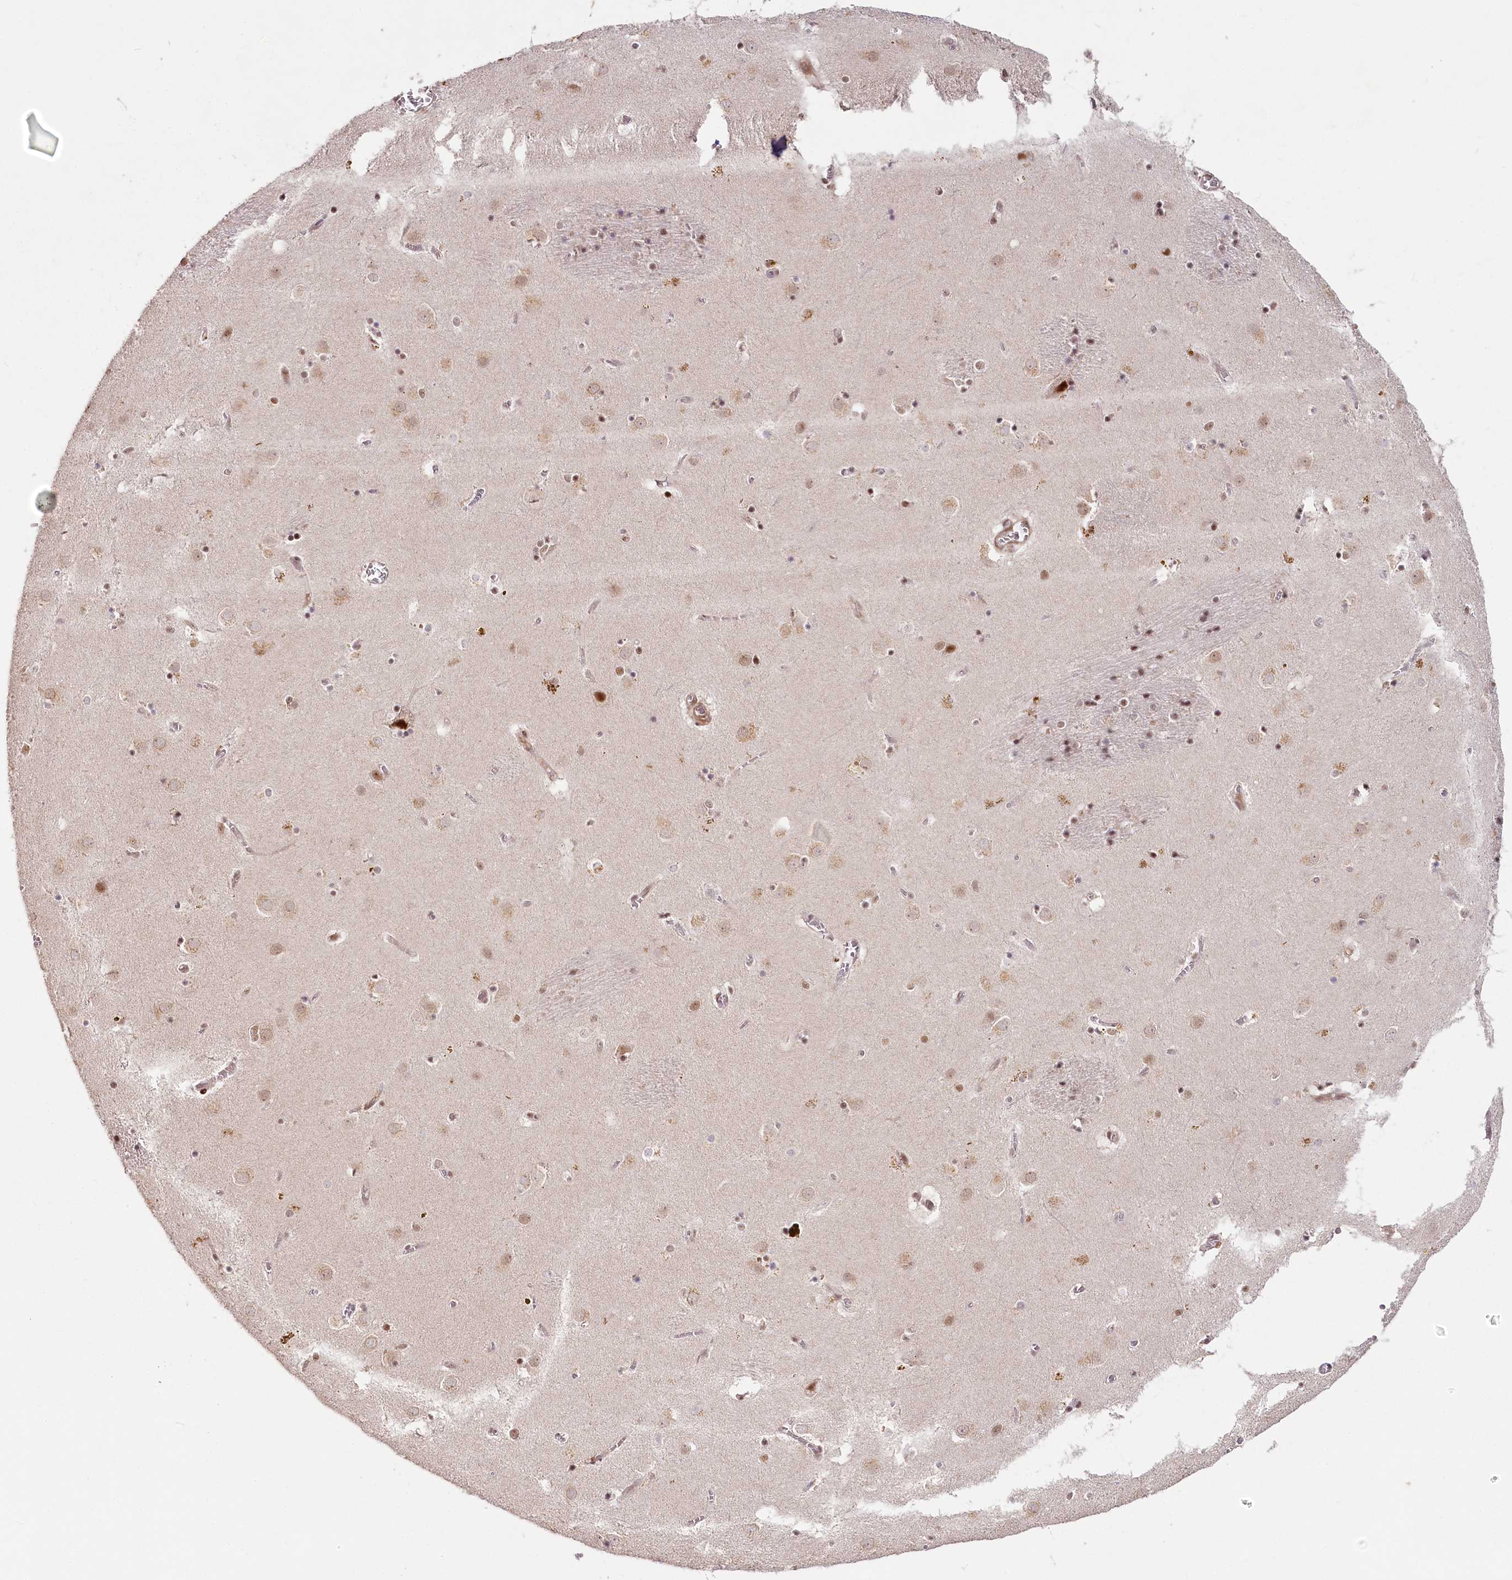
{"staining": {"intensity": "moderate", "quantity": "<25%", "location": "nuclear"}, "tissue": "caudate", "cell_type": "Glial cells", "image_type": "normal", "snomed": [{"axis": "morphology", "description": "Normal tissue, NOS"}, {"axis": "topography", "description": "Lateral ventricle wall"}], "caption": "Immunohistochemical staining of normal human caudate demonstrates low levels of moderate nuclear expression in approximately <25% of glial cells.", "gene": "FAM204A", "patient": {"sex": "male", "age": 70}}